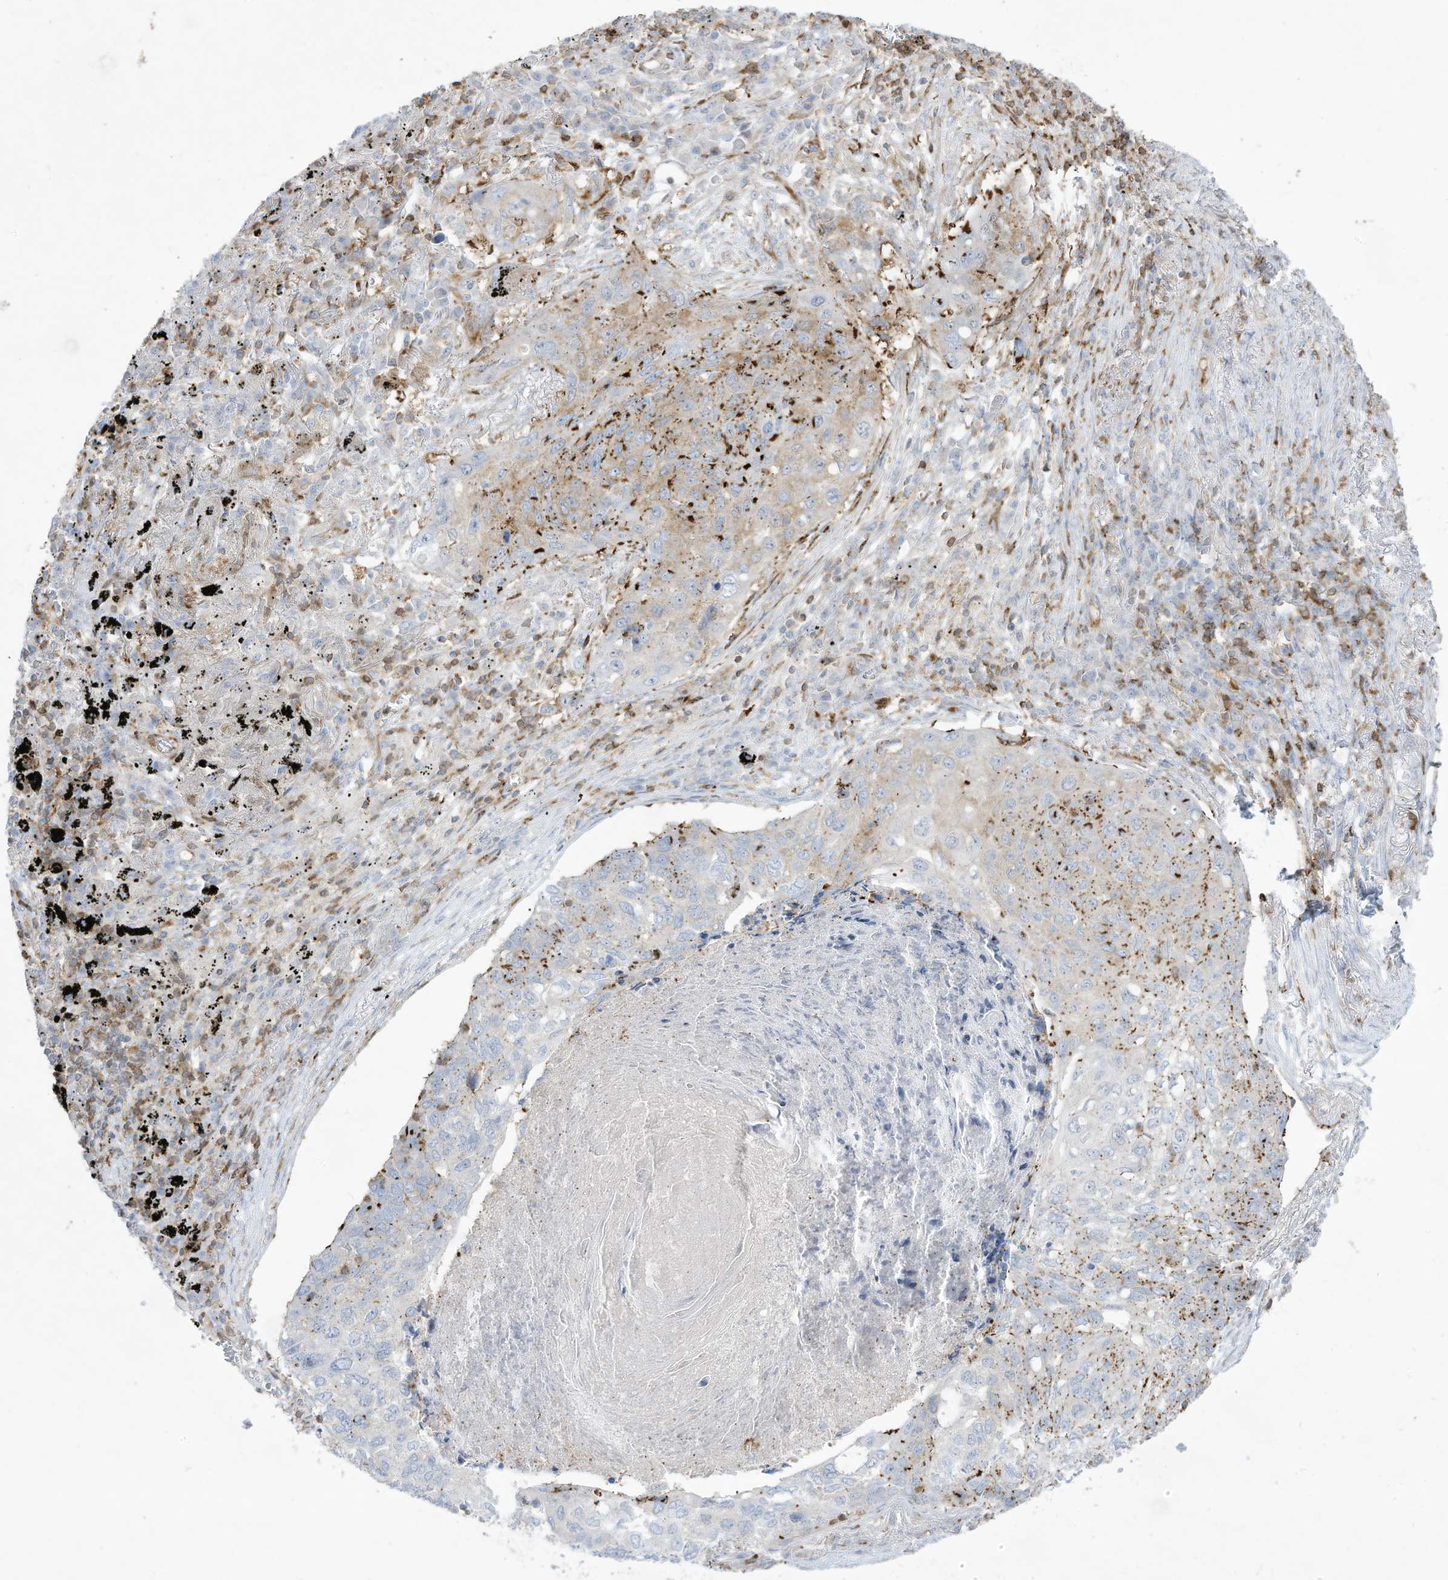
{"staining": {"intensity": "moderate", "quantity": "25%-75%", "location": "cytoplasmic/membranous"}, "tissue": "lung cancer", "cell_type": "Tumor cells", "image_type": "cancer", "snomed": [{"axis": "morphology", "description": "Squamous cell carcinoma, NOS"}, {"axis": "topography", "description": "Lung"}], "caption": "This image exhibits immunohistochemistry staining of squamous cell carcinoma (lung), with medium moderate cytoplasmic/membranous positivity in about 25%-75% of tumor cells.", "gene": "THNSL2", "patient": {"sex": "female", "age": 63}}